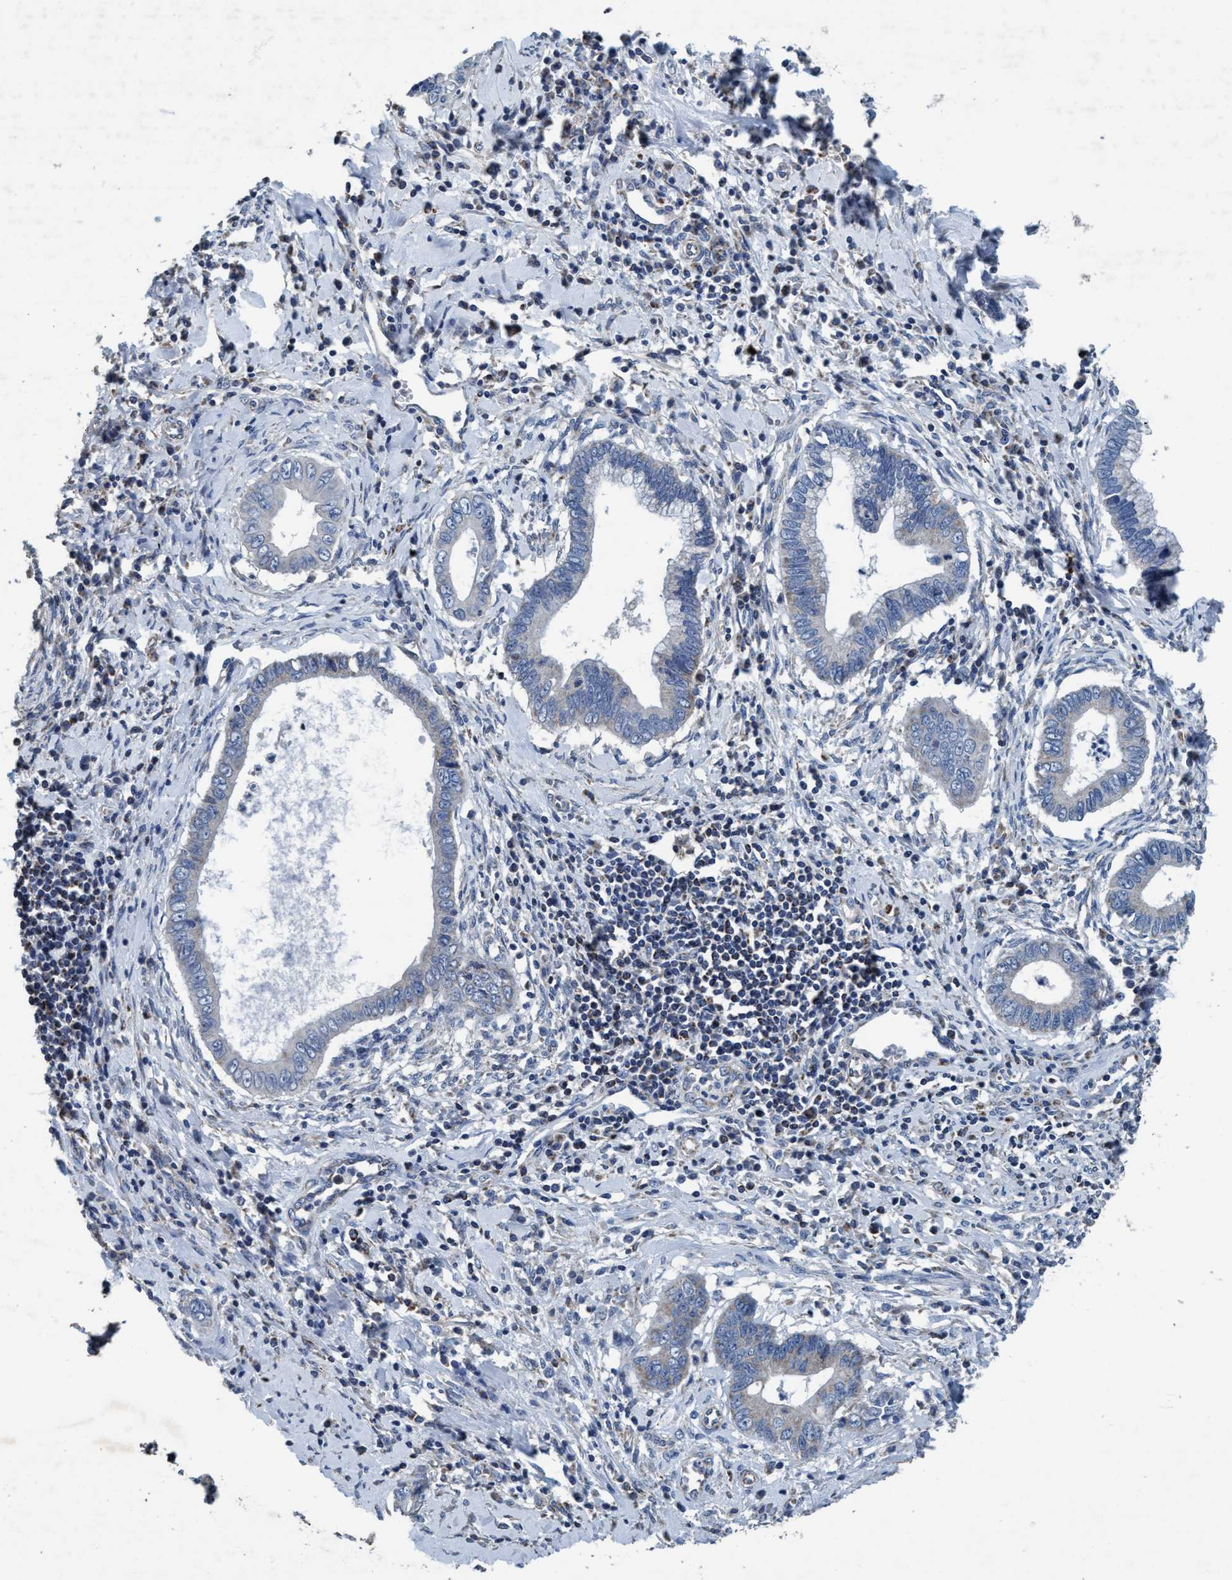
{"staining": {"intensity": "weak", "quantity": "<25%", "location": "cytoplasmic/membranous"}, "tissue": "cervical cancer", "cell_type": "Tumor cells", "image_type": "cancer", "snomed": [{"axis": "morphology", "description": "Adenocarcinoma, NOS"}, {"axis": "topography", "description": "Cervix"}], "caption": "This is an immunohistochemistry (IHC) micrograph of adenocarcinoma (cervical). There is no expression in tumor cells.", "gene": "ANKFN1", "patient": {"sex": "female", "age": 44}}